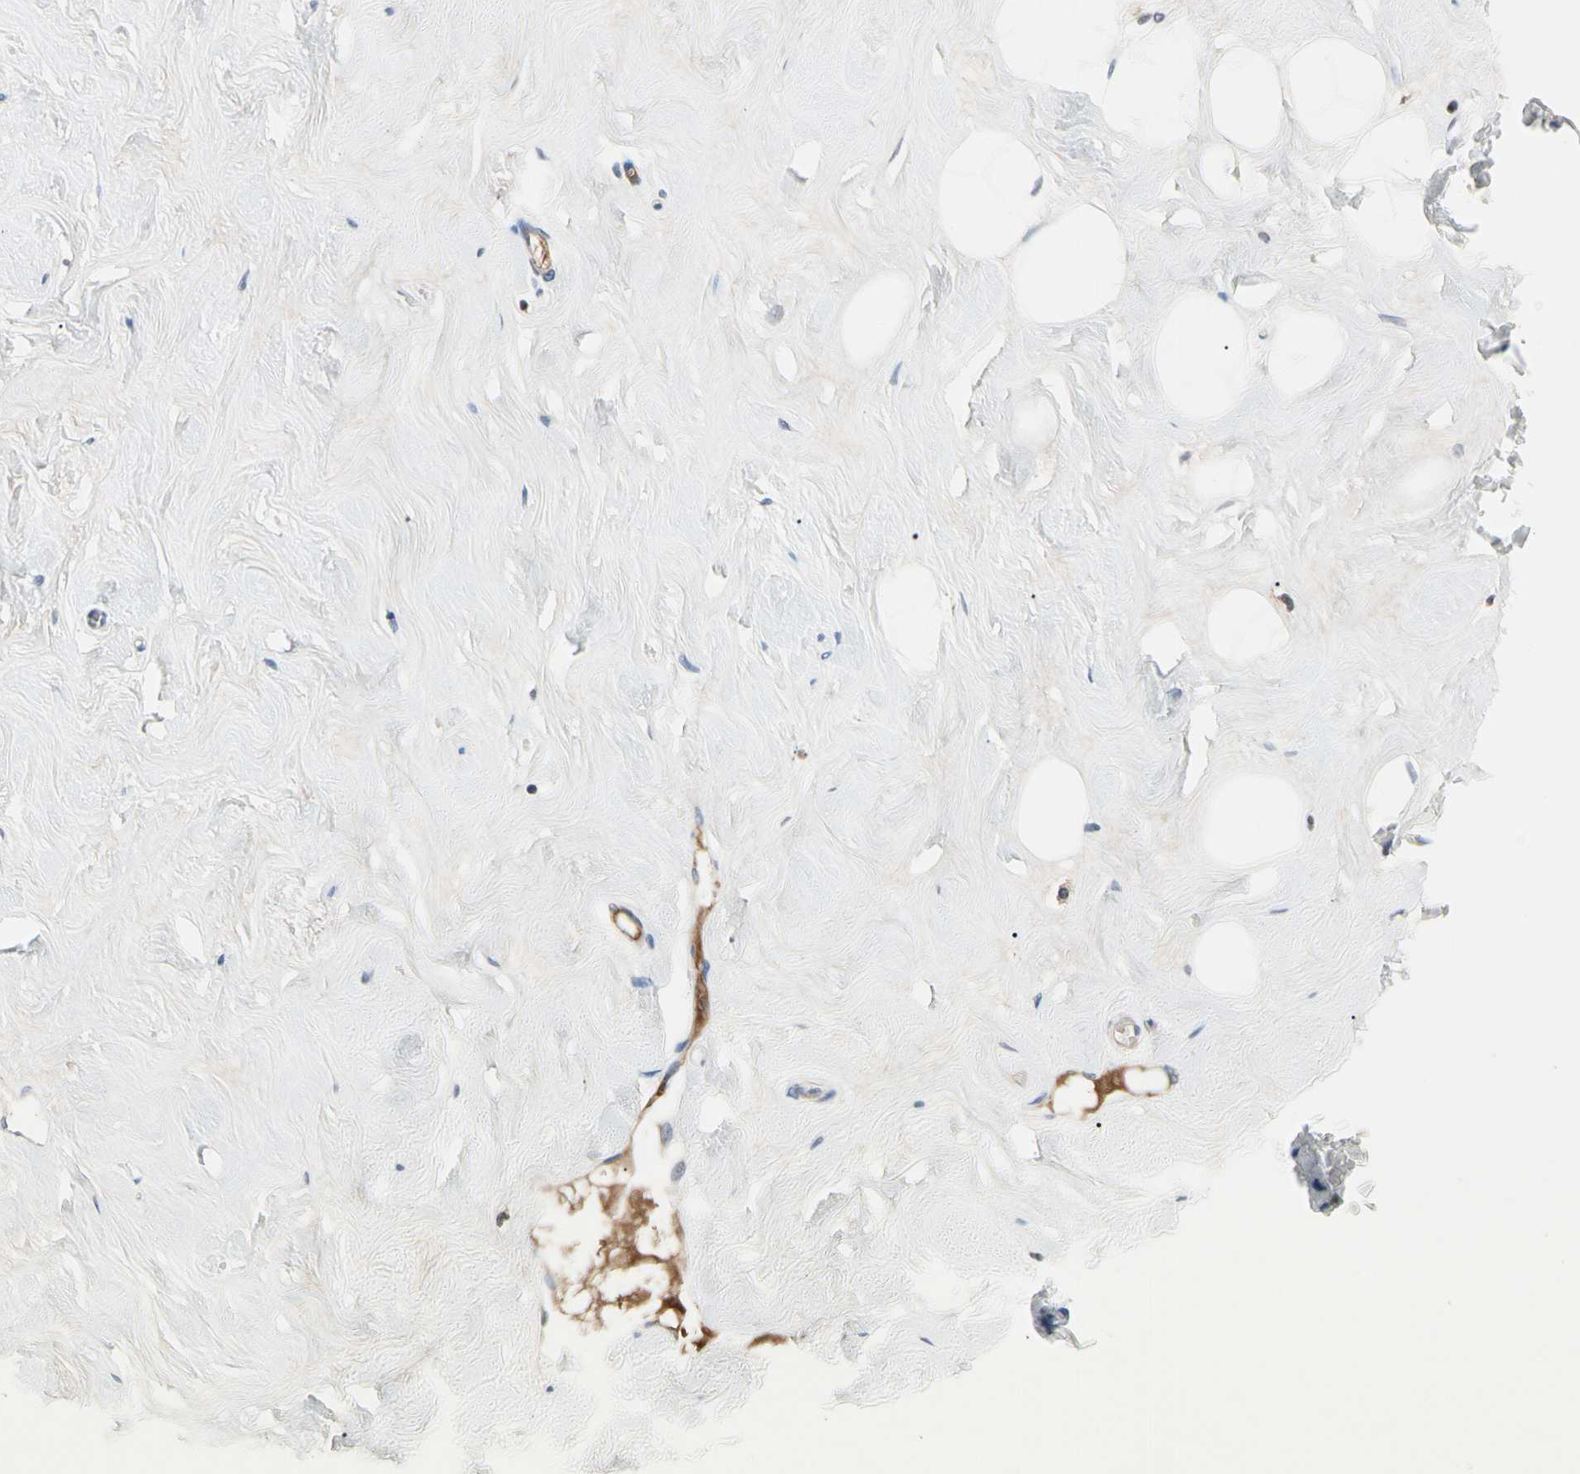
{"staining": {"intensity": "negative", "quantity": "none", "location": "none"}, "tissue": "breast", "cell_type": "Adipocytes", "image_type": "normal", "snomed": [{"axis": "morphology", "description": "Normal tissue, NOS"}, {"axis": "topography", "description": "Breast"}], "caption": "IHC photomicrograph of benign breast: breast stained with DAB exhibits no significant protein staining in adipocytes.", "gene": "ECRG4", "patient": {"sex": "female", "age": 23}}